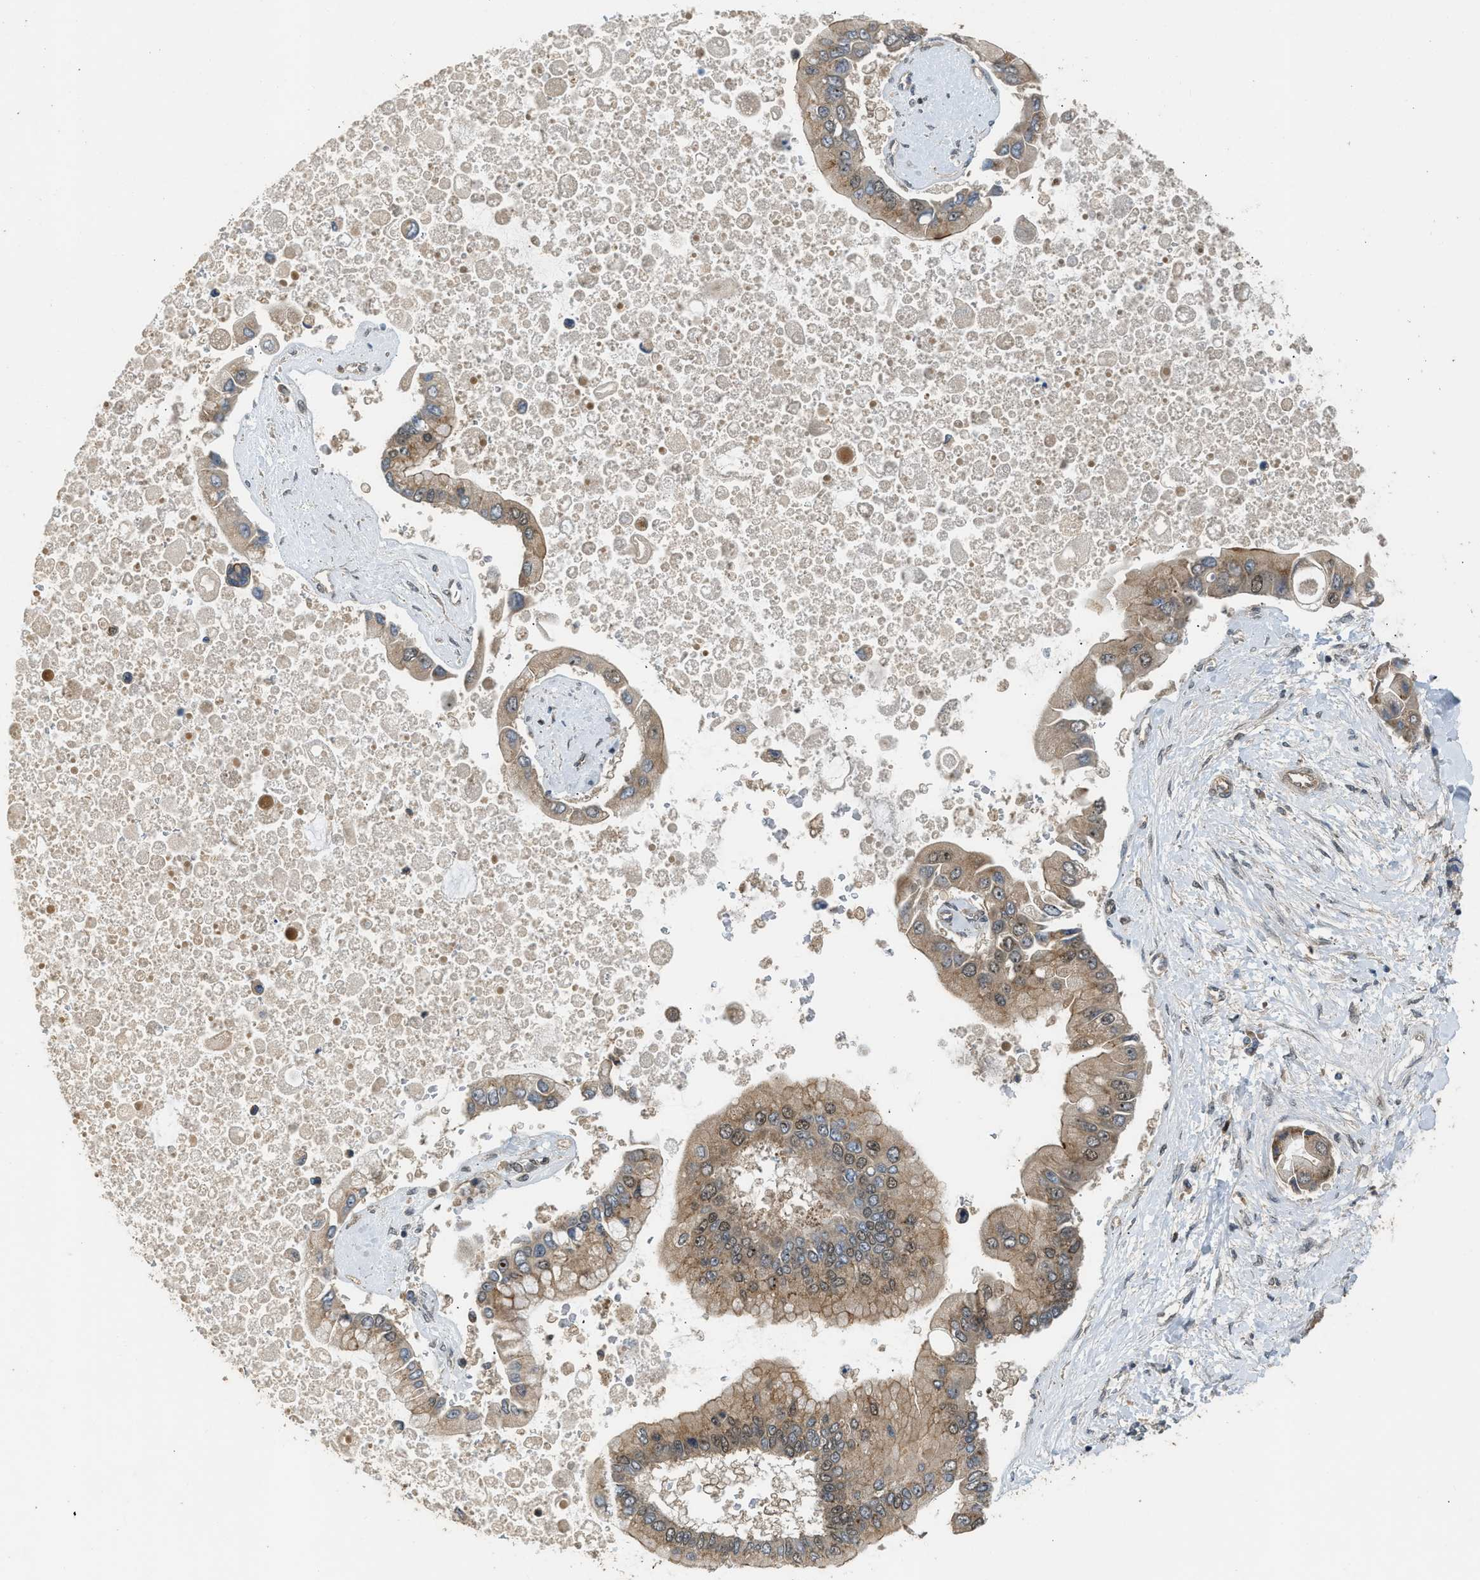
{"staining": {"intensity": "moderate", "quantity": ">75%", "location": "cytoplasmic/membranous,nuclear"}, "tissue": "liver cancer", "cell_type": "Tumor cells", "image_type": "cancer", "snomed": [{"axis": "morphology", "description": "Cholangiocarcinoma"}, {"axis": "topography", "description": "Liver"}], "caption": "Human liver cancer stained for a protein (brown) displays moderate cytoplasmic/membranous and nuclear positive expression in about >75% of tumor cells.", "gene": "GET1", "patient": {"sex": "male", "age": 50}}